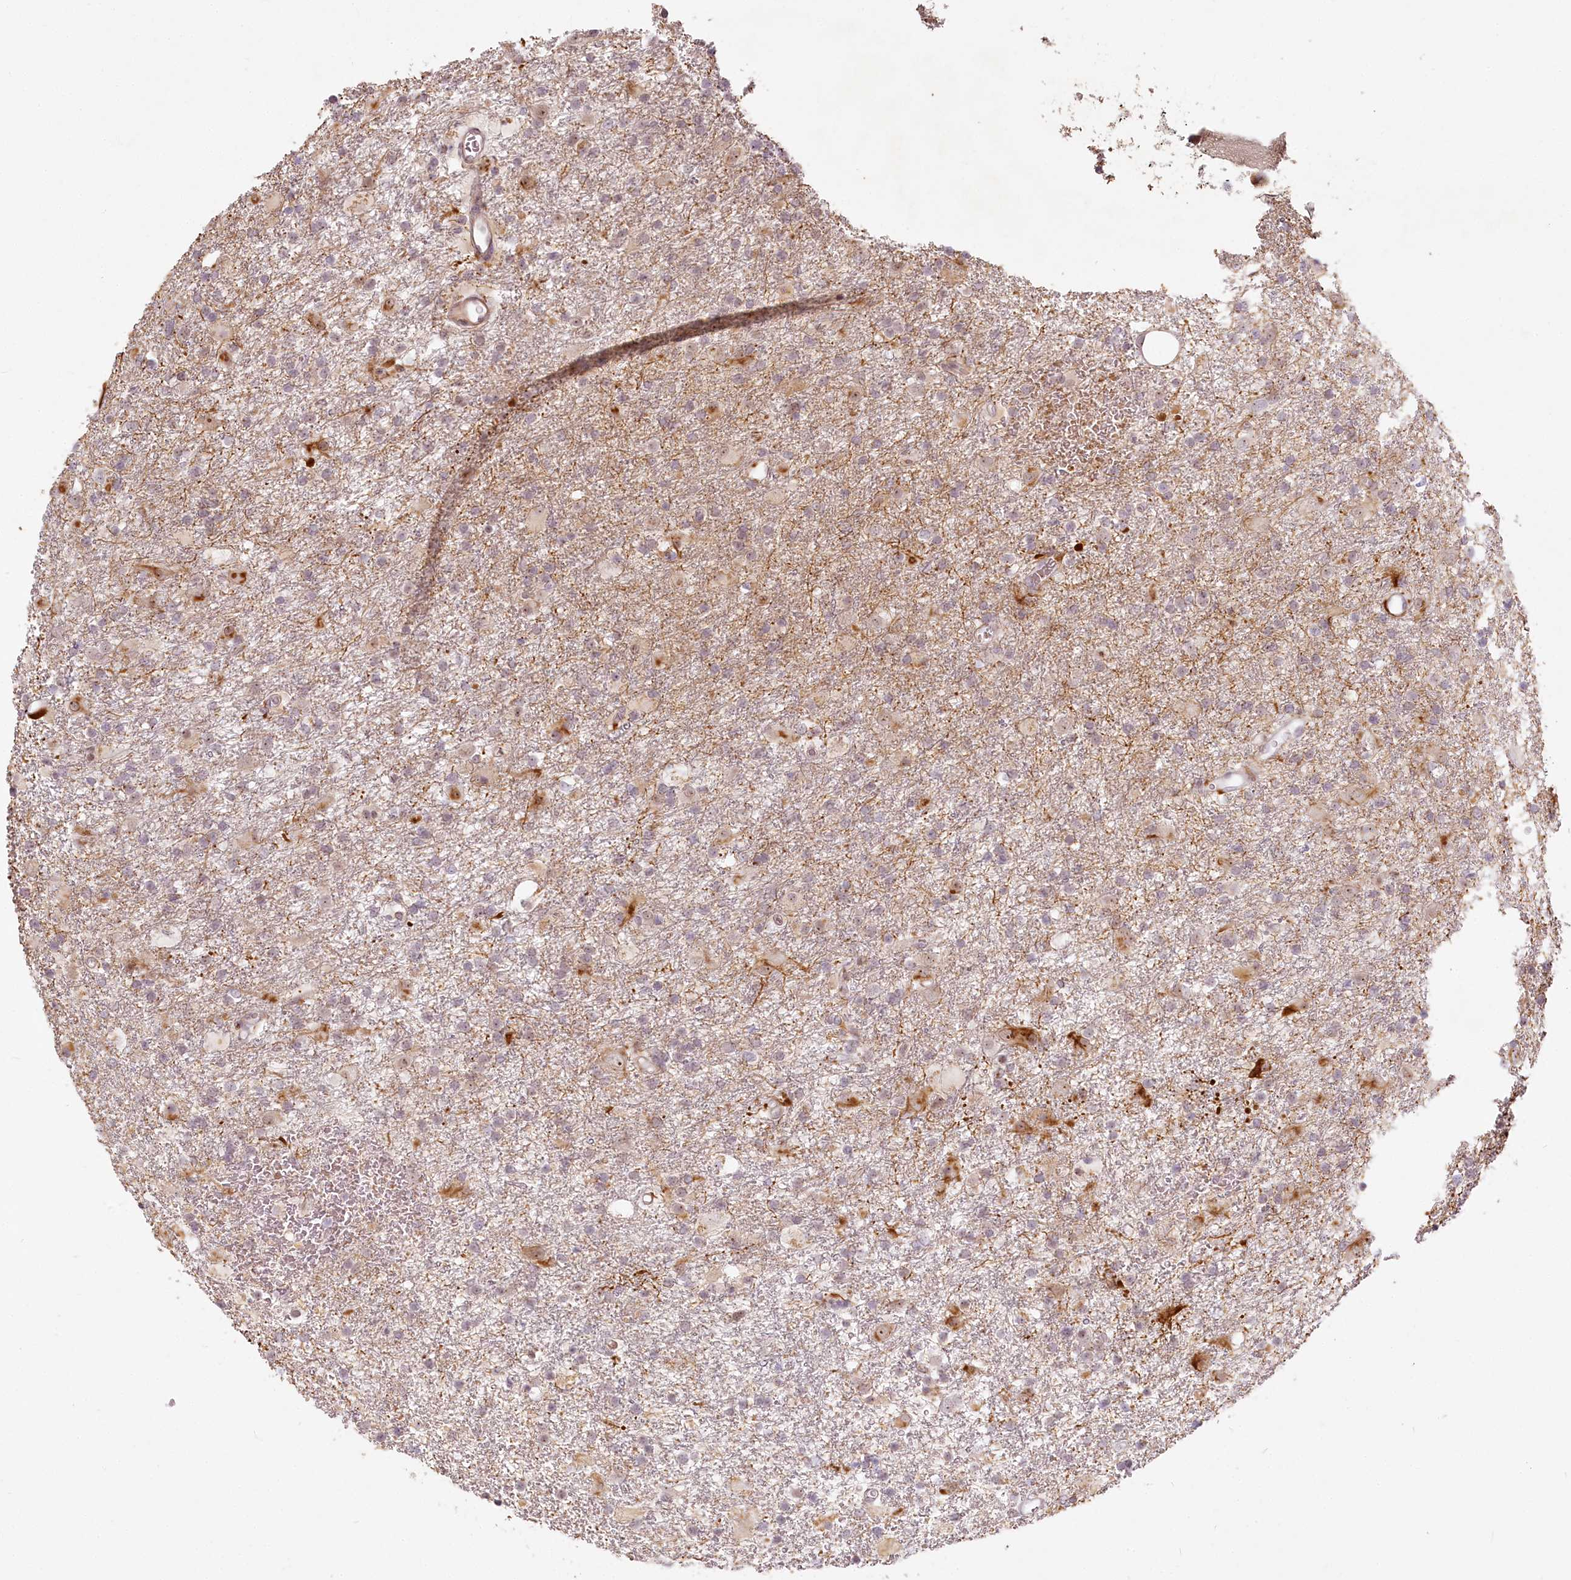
{"staining": {"intensity": "weak", "quantity": "<25%", "location": "cytoplasmic/membranous"}, "tissue": "glioma", "cell_type": "Tumor cells", "image_type": "cancer", "snomed": [{"axis": "morphology", "description": "Glioma, malignant, Low grade"}, {"axis": "topography", "description": "Brain"}], "caption": "High magnification brightfield microscopy of low-grade glioma (malignant) stained with DAB (3,3'-diaminobenzidine) (brown) and counterstained with hematoxylin (blue): tumor cells show no significant expression. Nuclei are stained in blue.", "gene": "EXOSC7", "patient": {"sex": "male", "age": 65}}